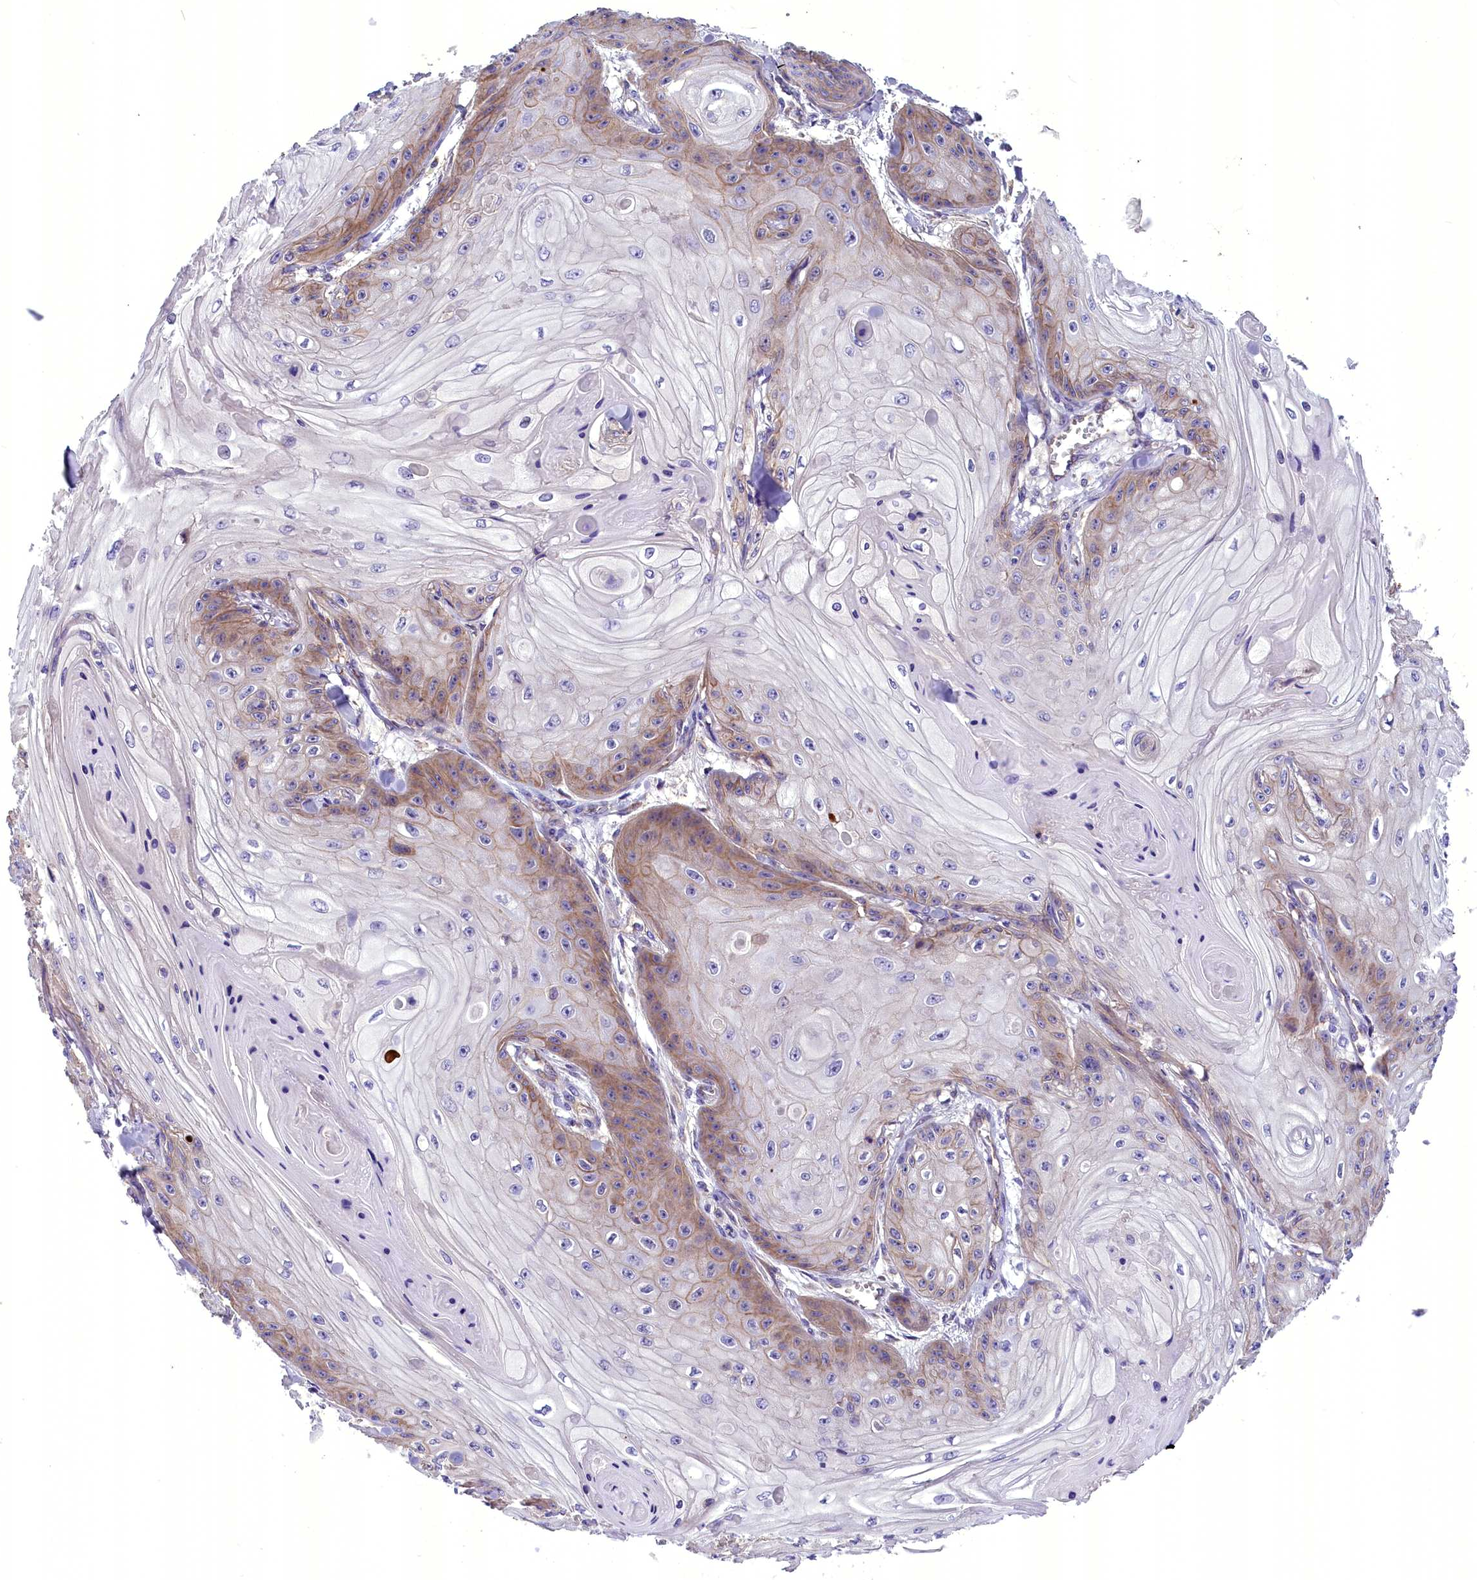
{"staining": {"intensity": "weak", "quantity": ">75%", "location": "cytoplasmic/membranous"}, "tissue": "skin cancer", "cell_type": "Tumor cells", "image_type": "cancer", "snomed": [{"axis": "morphology", "description": "Squamous cell carcinoma, NOS"}, {"axis": "topography", "description": "Skin"}], "caption": "Immunohistochemical staining of skin cancer shows low levels of weak cytoplasmic/membranous expression in approximately >75% of tumor cells. The staining is performed using DAB (3,3'-diaminobenzidine) brown chromogen to label protein expression. The nuclei are counter-stained blue using hematoxylin.", "gene": "DNAJB9", "patient": {"sex": "male", "age": 74}}